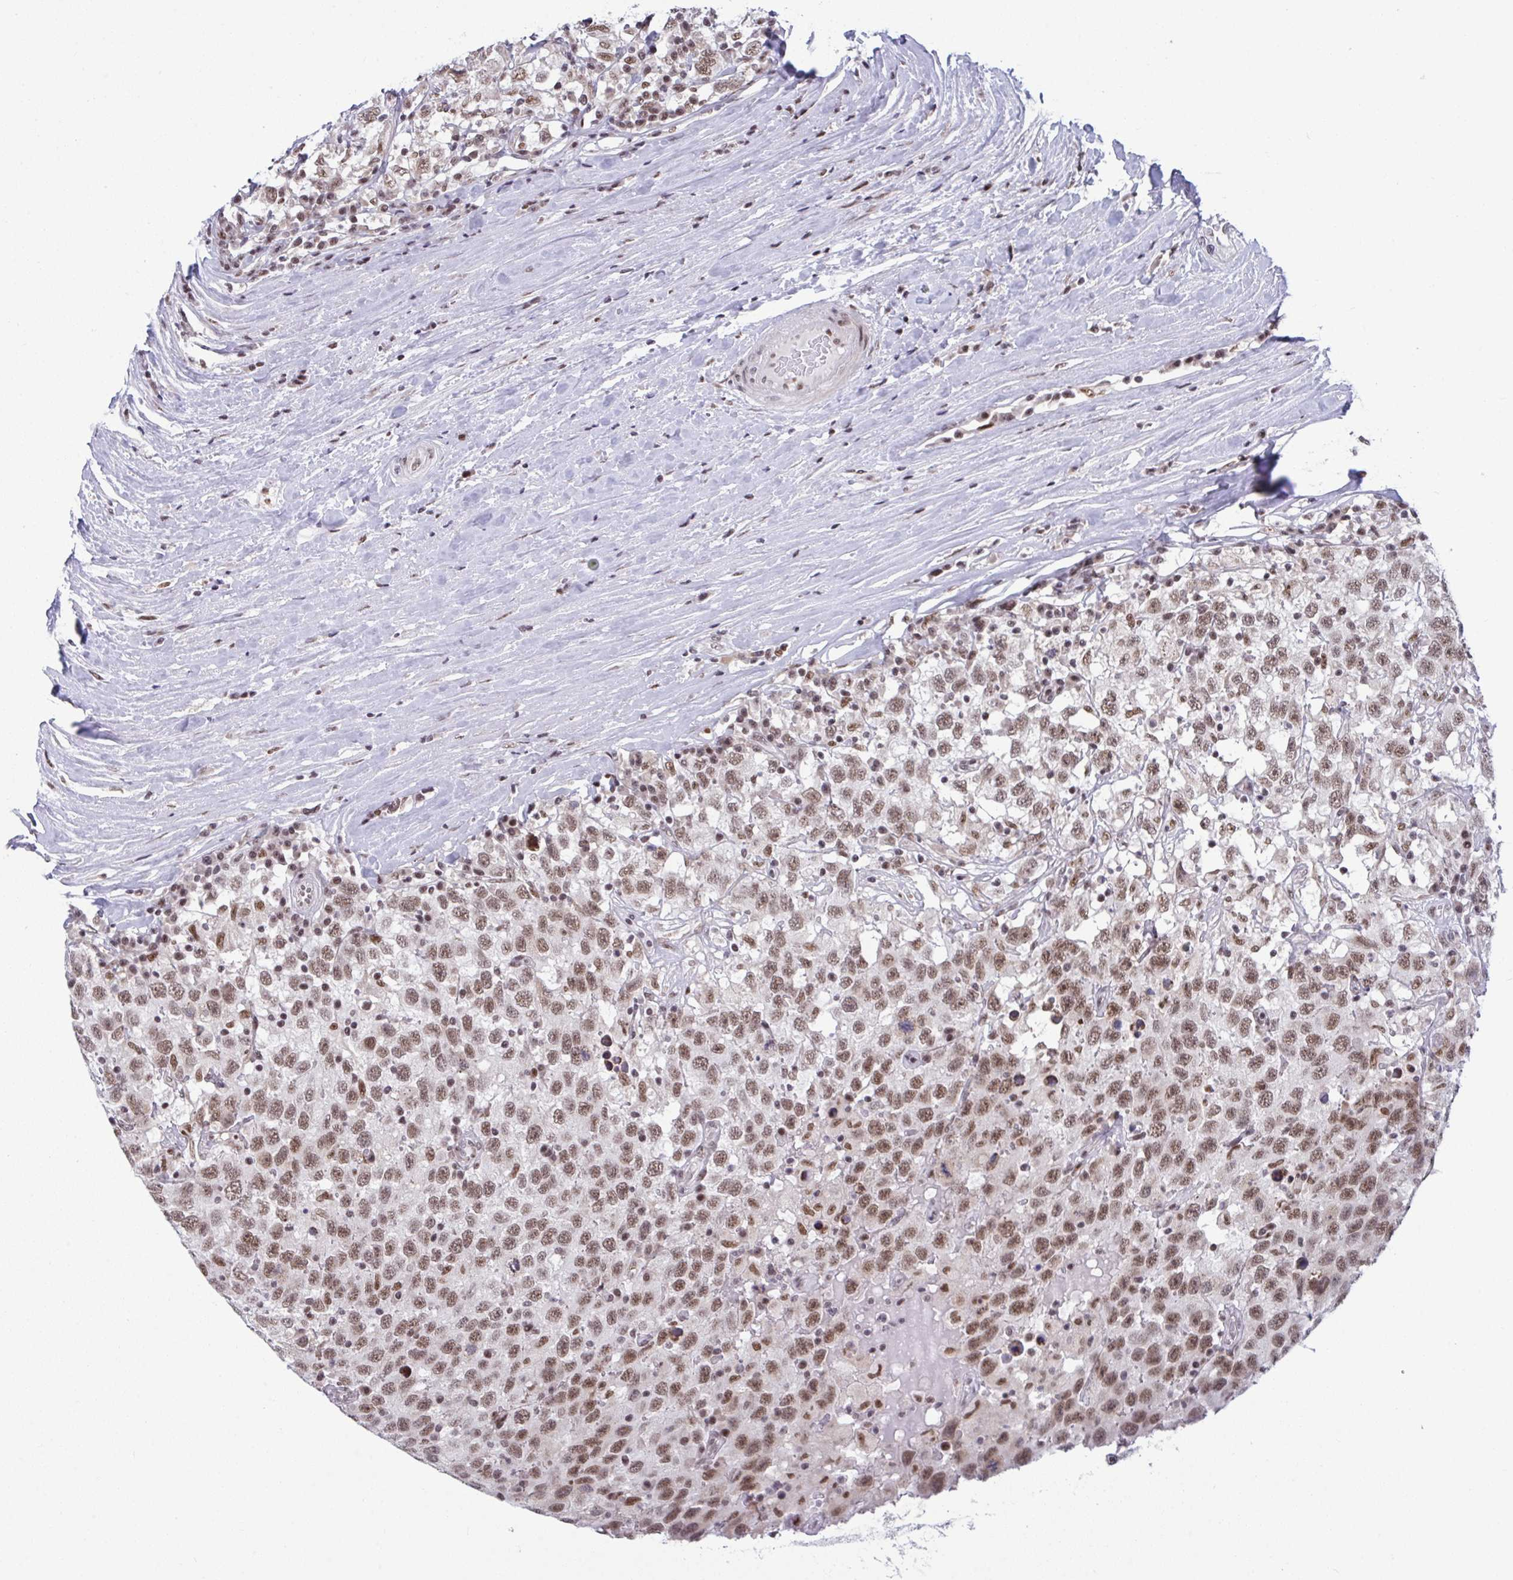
{"staining": {"intensity": "moderate", "quantity": ">75%", "location": "nuclear"}, "tissue": "testis cancer", "cell_type": "Tumor cells", "image_type": "cancer", "snomed": [{"axis": "morphology", "description": "Seminoma, NOS"}, {"axis": "topography", "description": "Testis"}], "caption": "Testis seminoma stained with immunohistochemistry (IHC) reveals moderate nuclear positivity in about >75% of tumor cells.", "gene": "WBP11", "patient": {"sex": "male", "age": 41}}